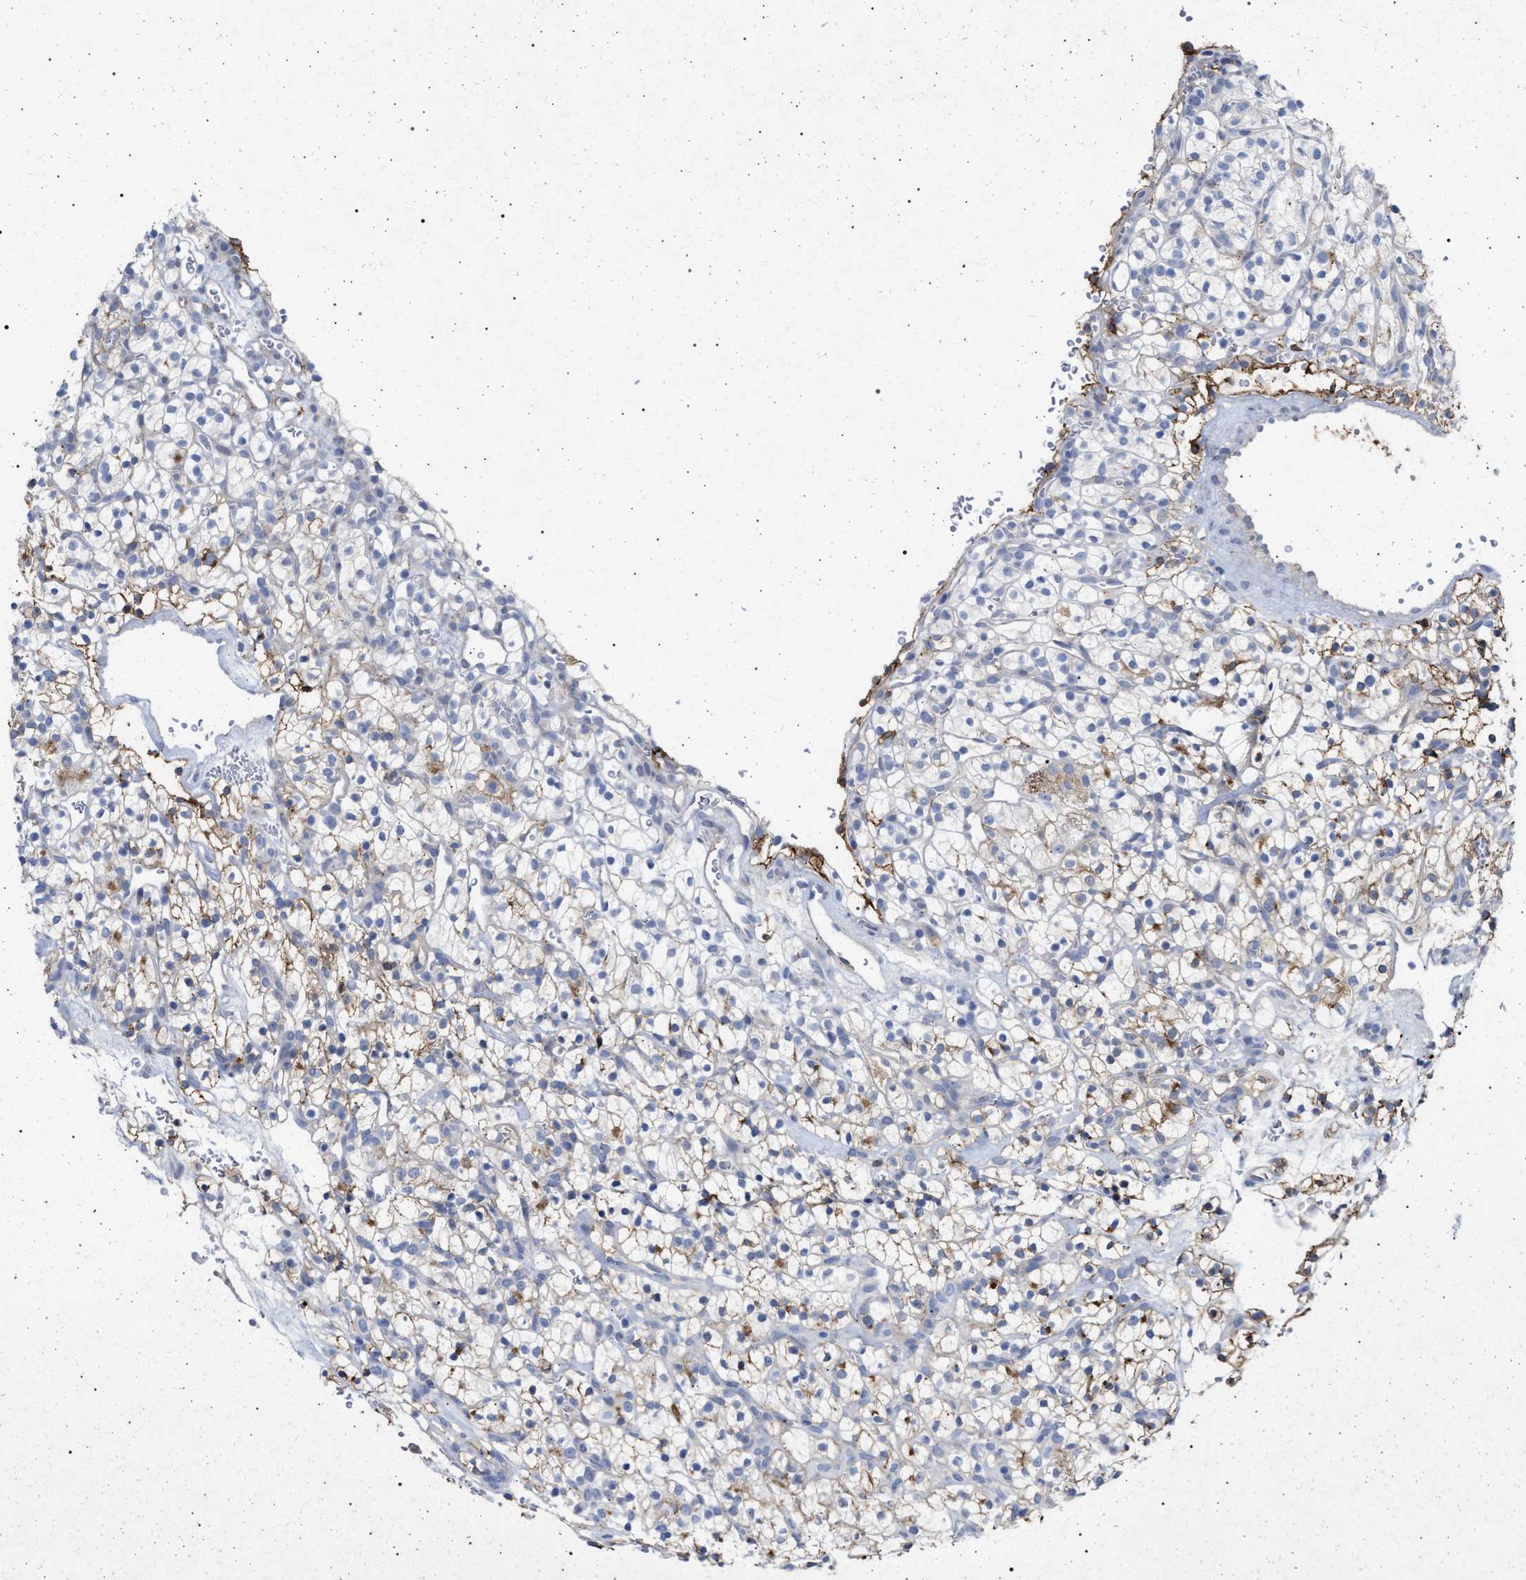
{"staining": {"intensity": "moderate", "quantity": "<25%", "location": "cytoplasmic/membranous"}, "tissue": "renal cancer", "cell_type": "Tumor cells", "image_type": "cancer", "snomed": [{"axis": "morphology", "description": "Adenocarcinoma, NOS"}, {"axis": "topography", "description": "Kidney"}], "caption": "Renal cancer stained with immunohistochemistry displays moderate cytoplasmic/membranous staining in about <25% of tumor cells. (DAB (3,3'-diaminobenzidine) IHC with brightfield microscopy, high magnification).", "gene": "PLG", "patient": {"sex": "female", "age": 57}}